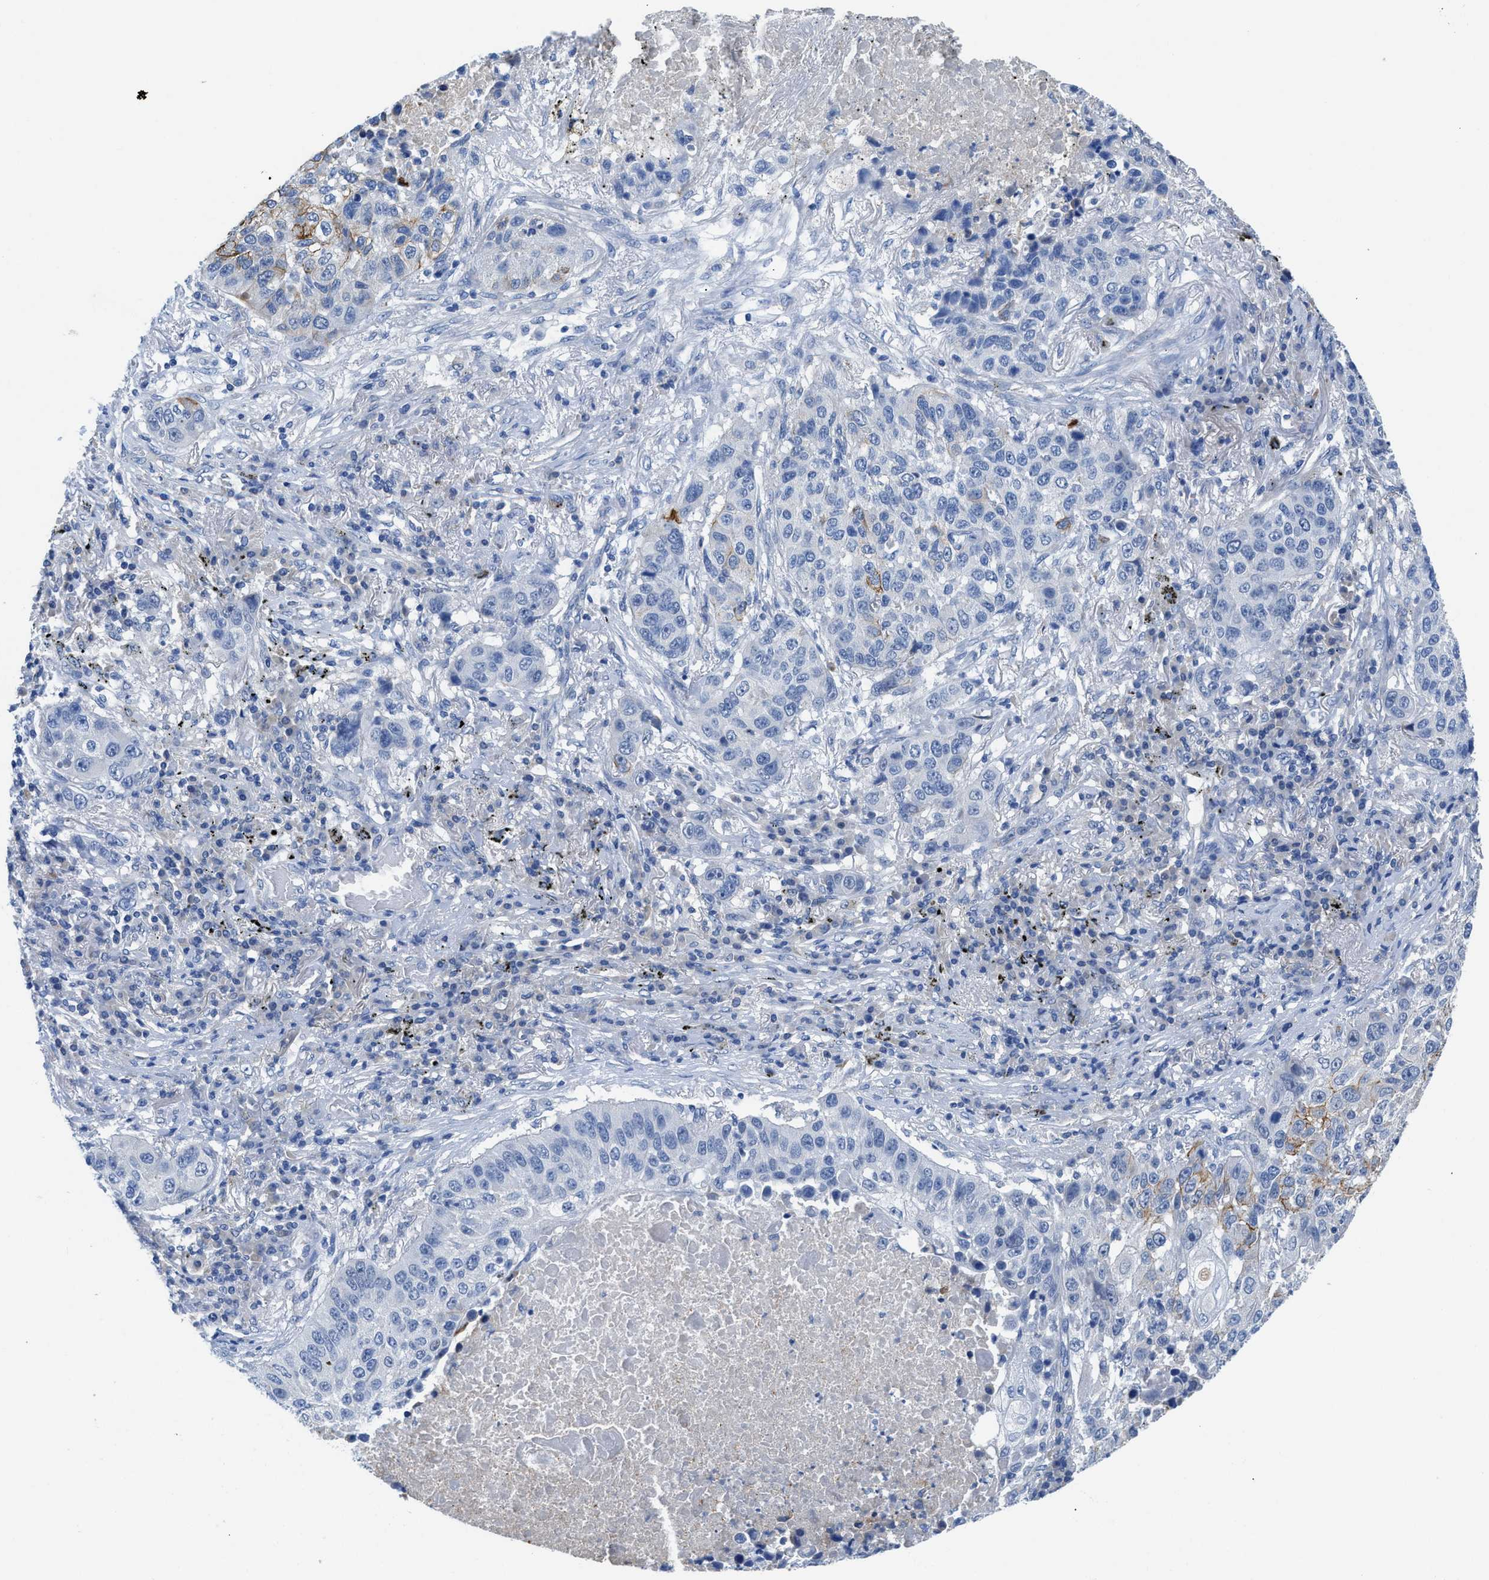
{"staining": {"intensity": "negative", "quantity": "none", "location": "none"}, "tissue": "lung cancer", "cell_type": "Tumor cells", "image_type": "cancer", "snomed": [{"axis": "morphology", "description": "Squamous cell carcinoma, NOS"}, {"axis": "topography", "description": "Lung"}], "caption": "This photomicrograph is of lung cancer stained with immunohistochemistry to label a protein in brown with the nuclei are counter-stained blue. There is no staining in tumor cells. (Brightfield microscopy of DAB (3,3'-diaminobenzidine) IHC at high magnification).", "gene": "SLC10A6", "patient": {"sex": "male", "age": 57}}